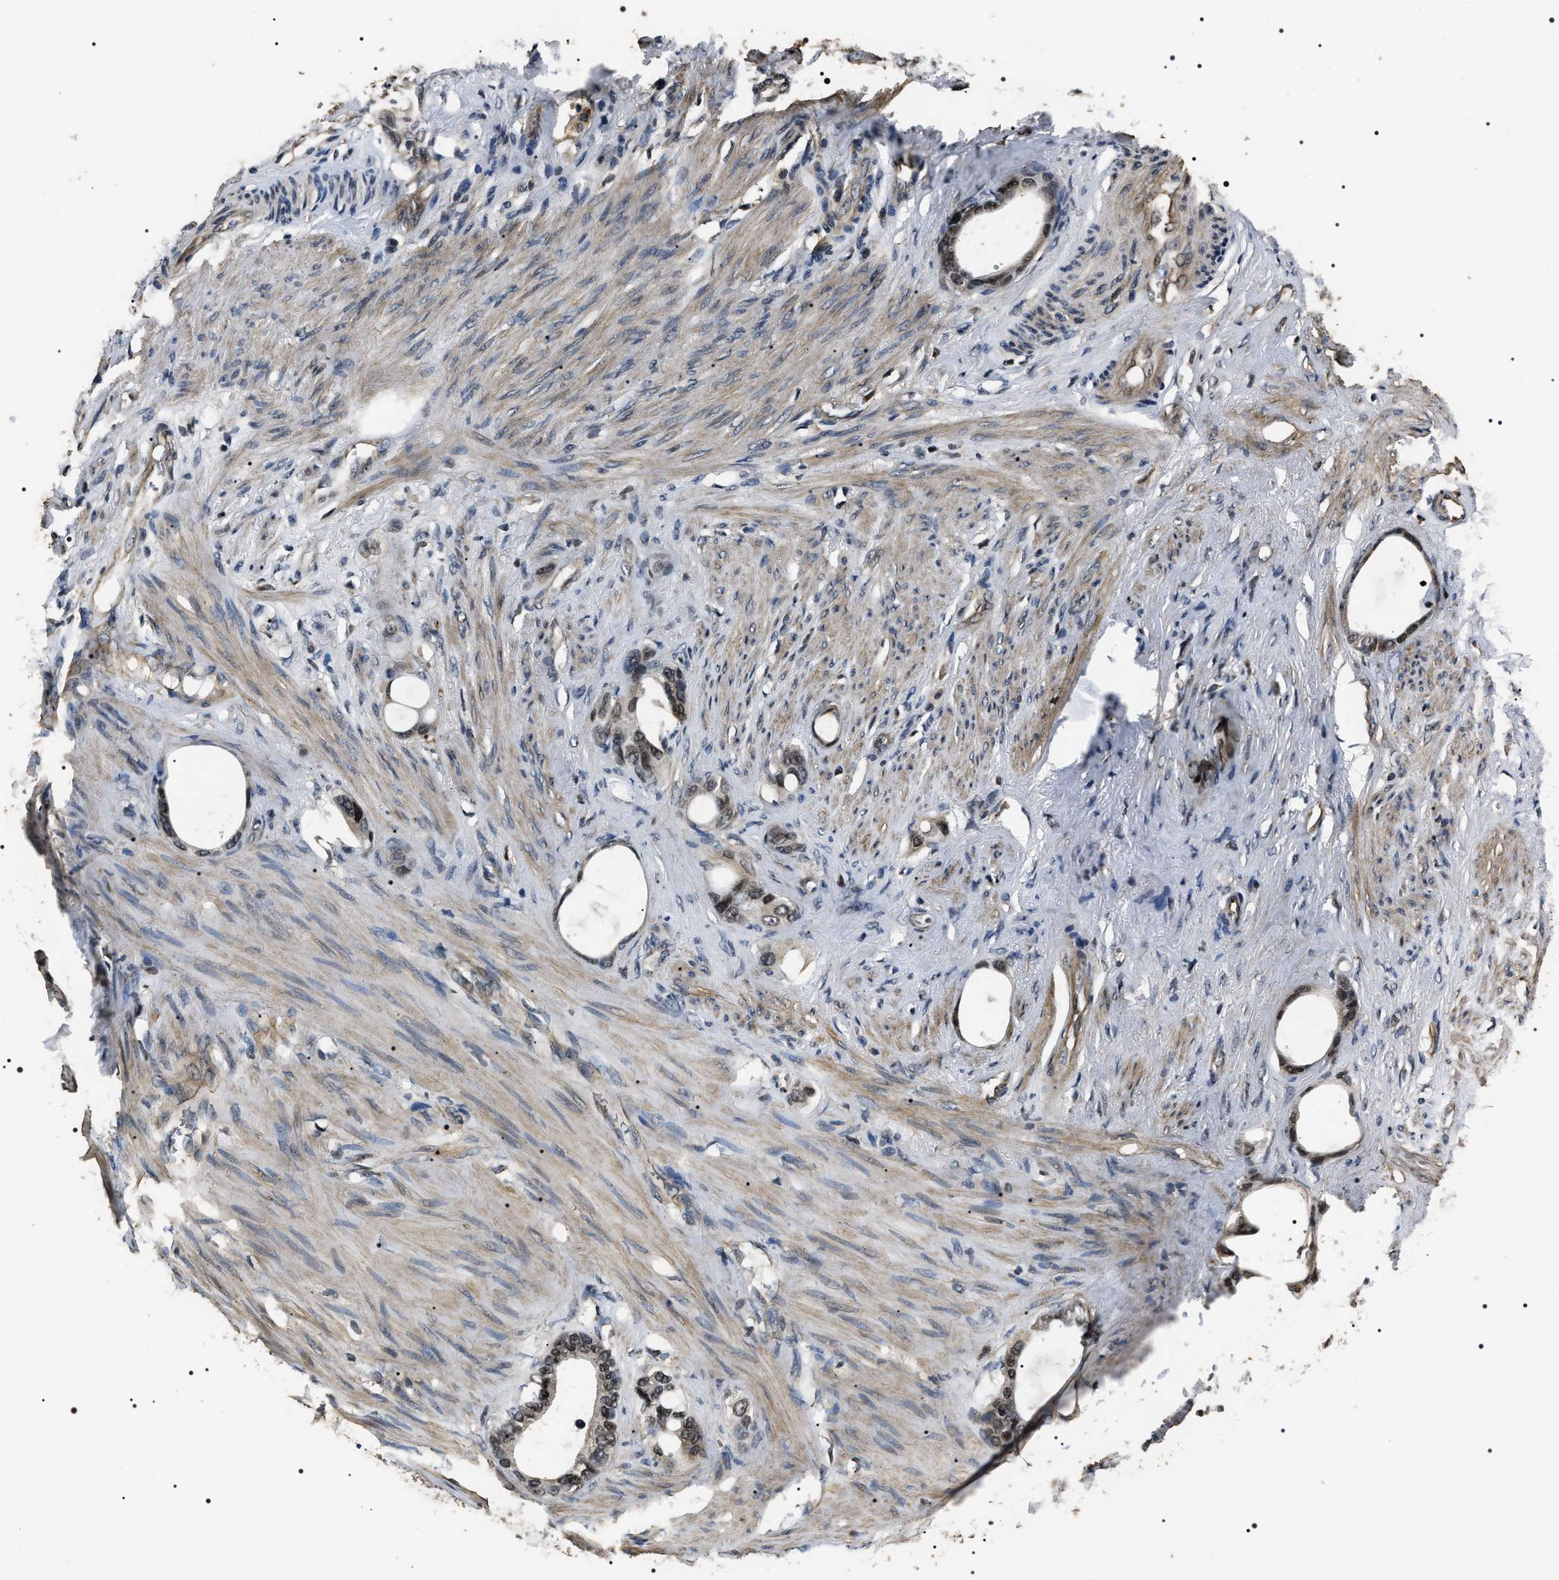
{"staining": {"intensity": "moderate", "quantity": "<25%", "location": "nuclear"}, "tissue": "stomach cancer", "cell_type": "Tumor cells", "image_type": "cancer", "snomed": [{"axis": "morphology", "description": "Adenocarcinoma, NOS"}, {"axis": "topography", "description": "Stomach"}], "caption": "Stomach cancer stained with immunohistochemistry (IHC) reveals moderate nuclear expression in about <25% of tumor cells.", "gene": "ARHGAP22", "patient": {"sex": "female", "age": 75}}